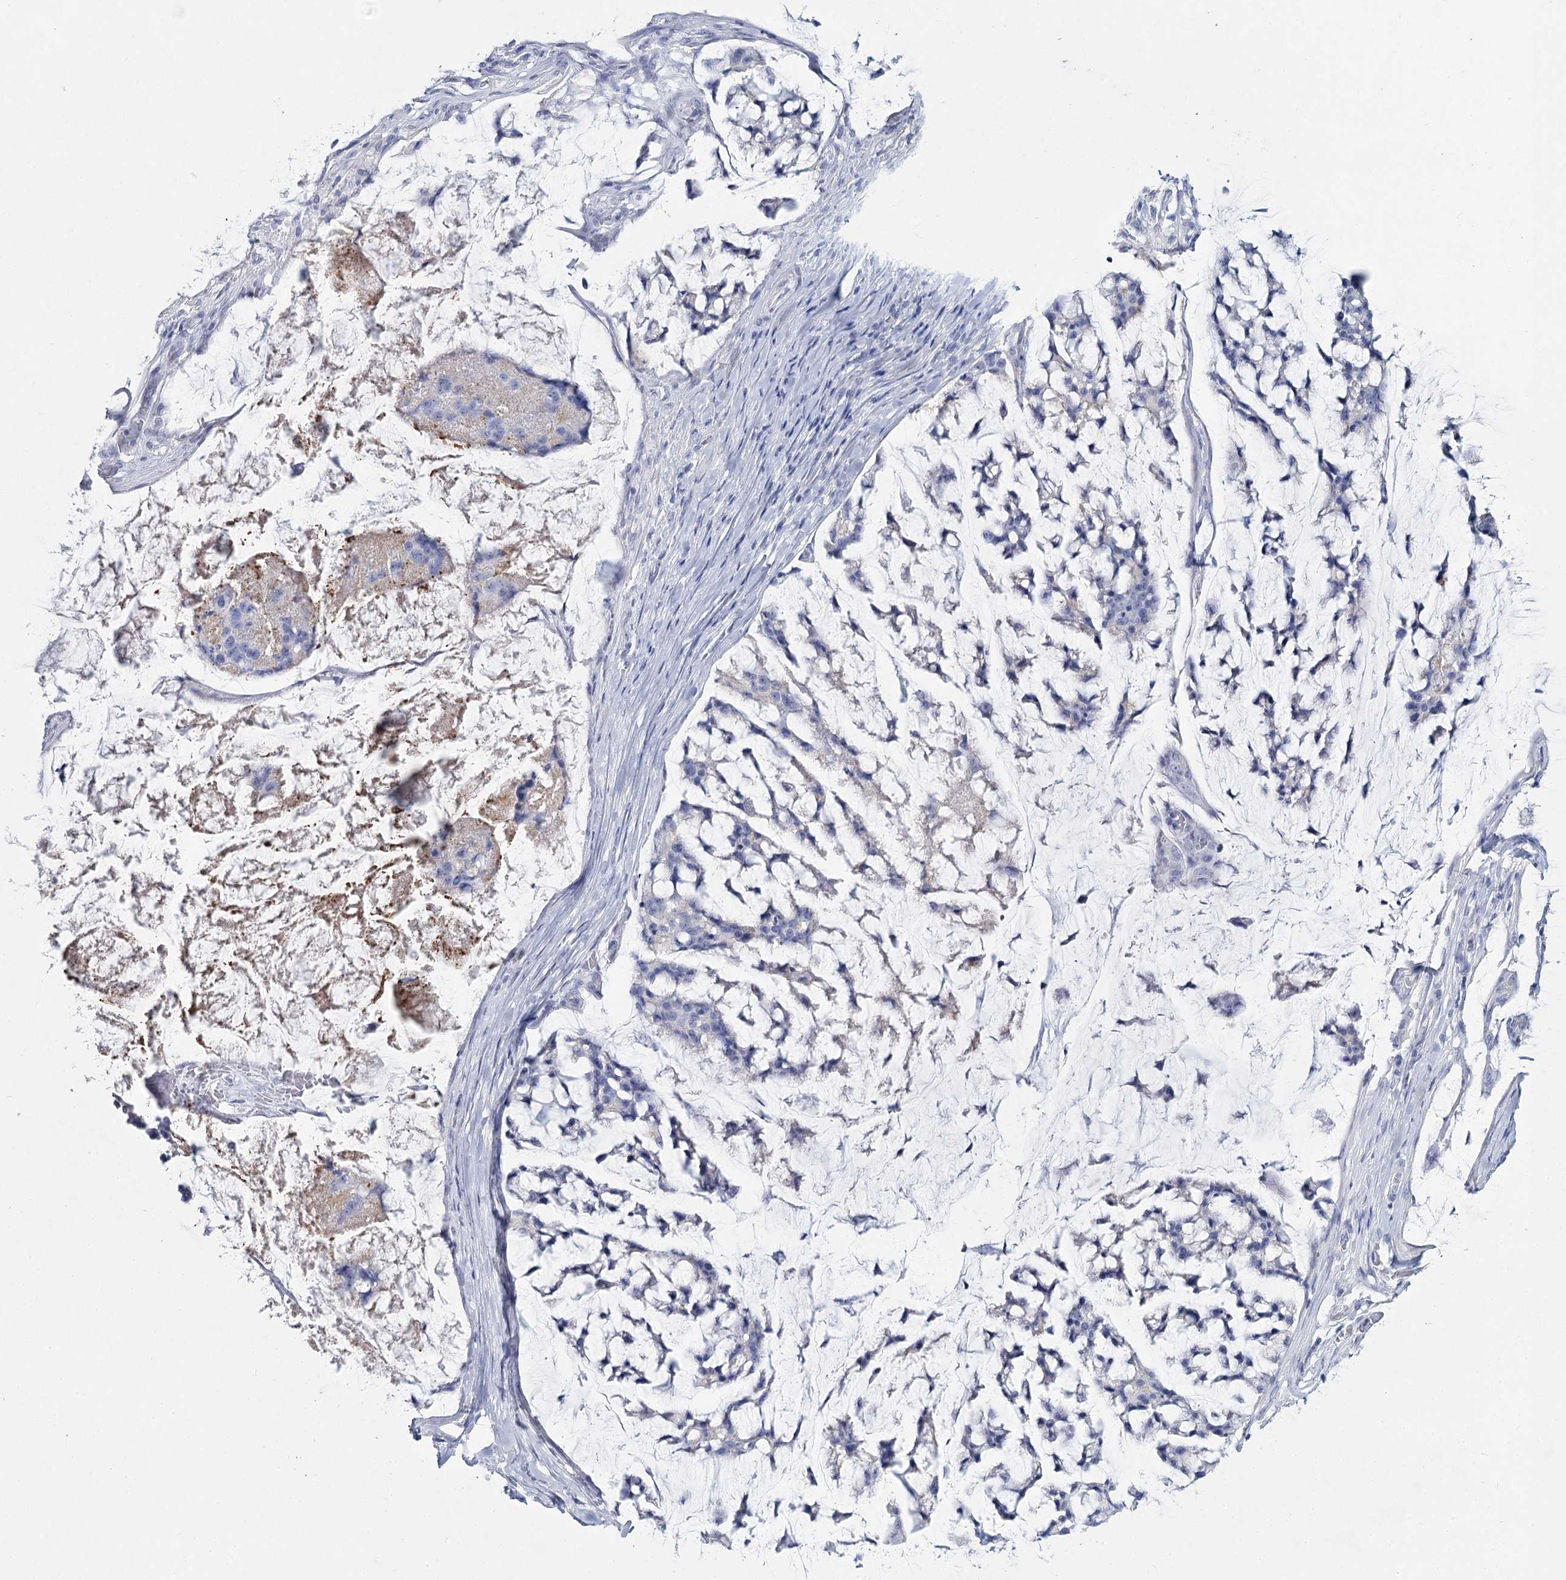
{"staining": {"intensity": "negative", "quantity": "none", "location": "none"}, "tissue": "stomach cancer", "cell_type": "Tumor cells", "image_type": "cancer", "snomed": [{"axis": "morphology", "description": "Adenocarcinoma, NOS"}, {"axis": "topography", "description": "Stomach, lower"}], "caption": "Stomach cancer (adenocarcinoma) was stained to show a protein in brown. There is no significant staining in tumor cells. (Brightfield microscopy of DAB IHC at high magnification).", "gene": "SLC17A2", "patient": {"sex": "male", "age": 67}}